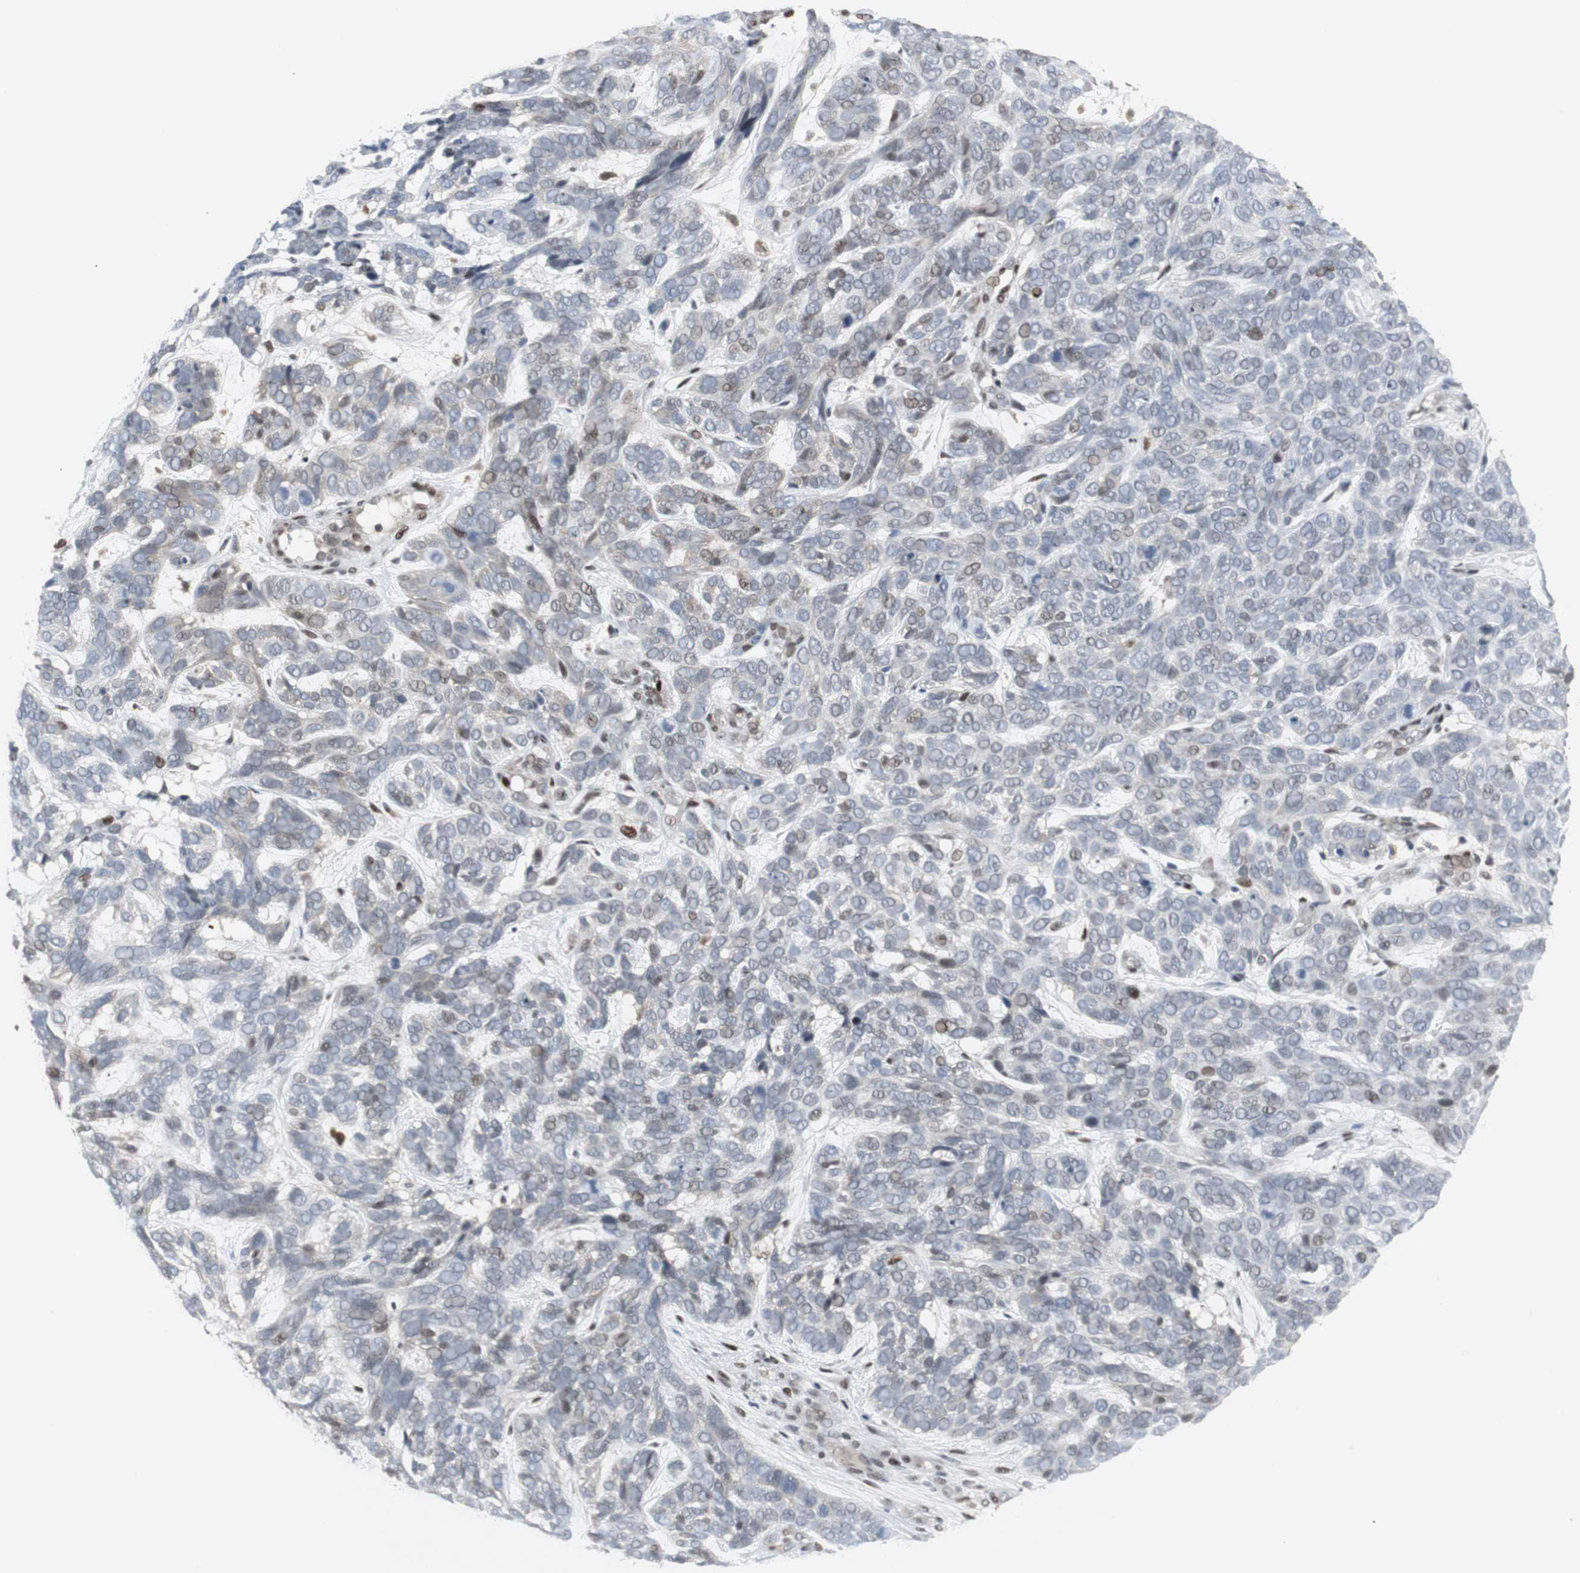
{"staining": {"intensity": "negative", "quantity": "none", "location": "none"}, "tissue": "skin cancer", "cell_type": "Tumor cells", "image_type": "cancer", "snomed": [{"axis": "morphology", "description": "Basal cell carcinoma"}, {"axis": "topography", "description": "Skin"}], "caption": "An immunohistochemistry (IHC) photomicrograph of basal cell carcinoma (skin) is shown. There is no staining in tumor cells of basal cell carcinoma (skin). (Immunohistochemistry, brightfield microscopy, high magnification).", "gene": "GRK2", "patient": {"sex": "male", "age": 87}}